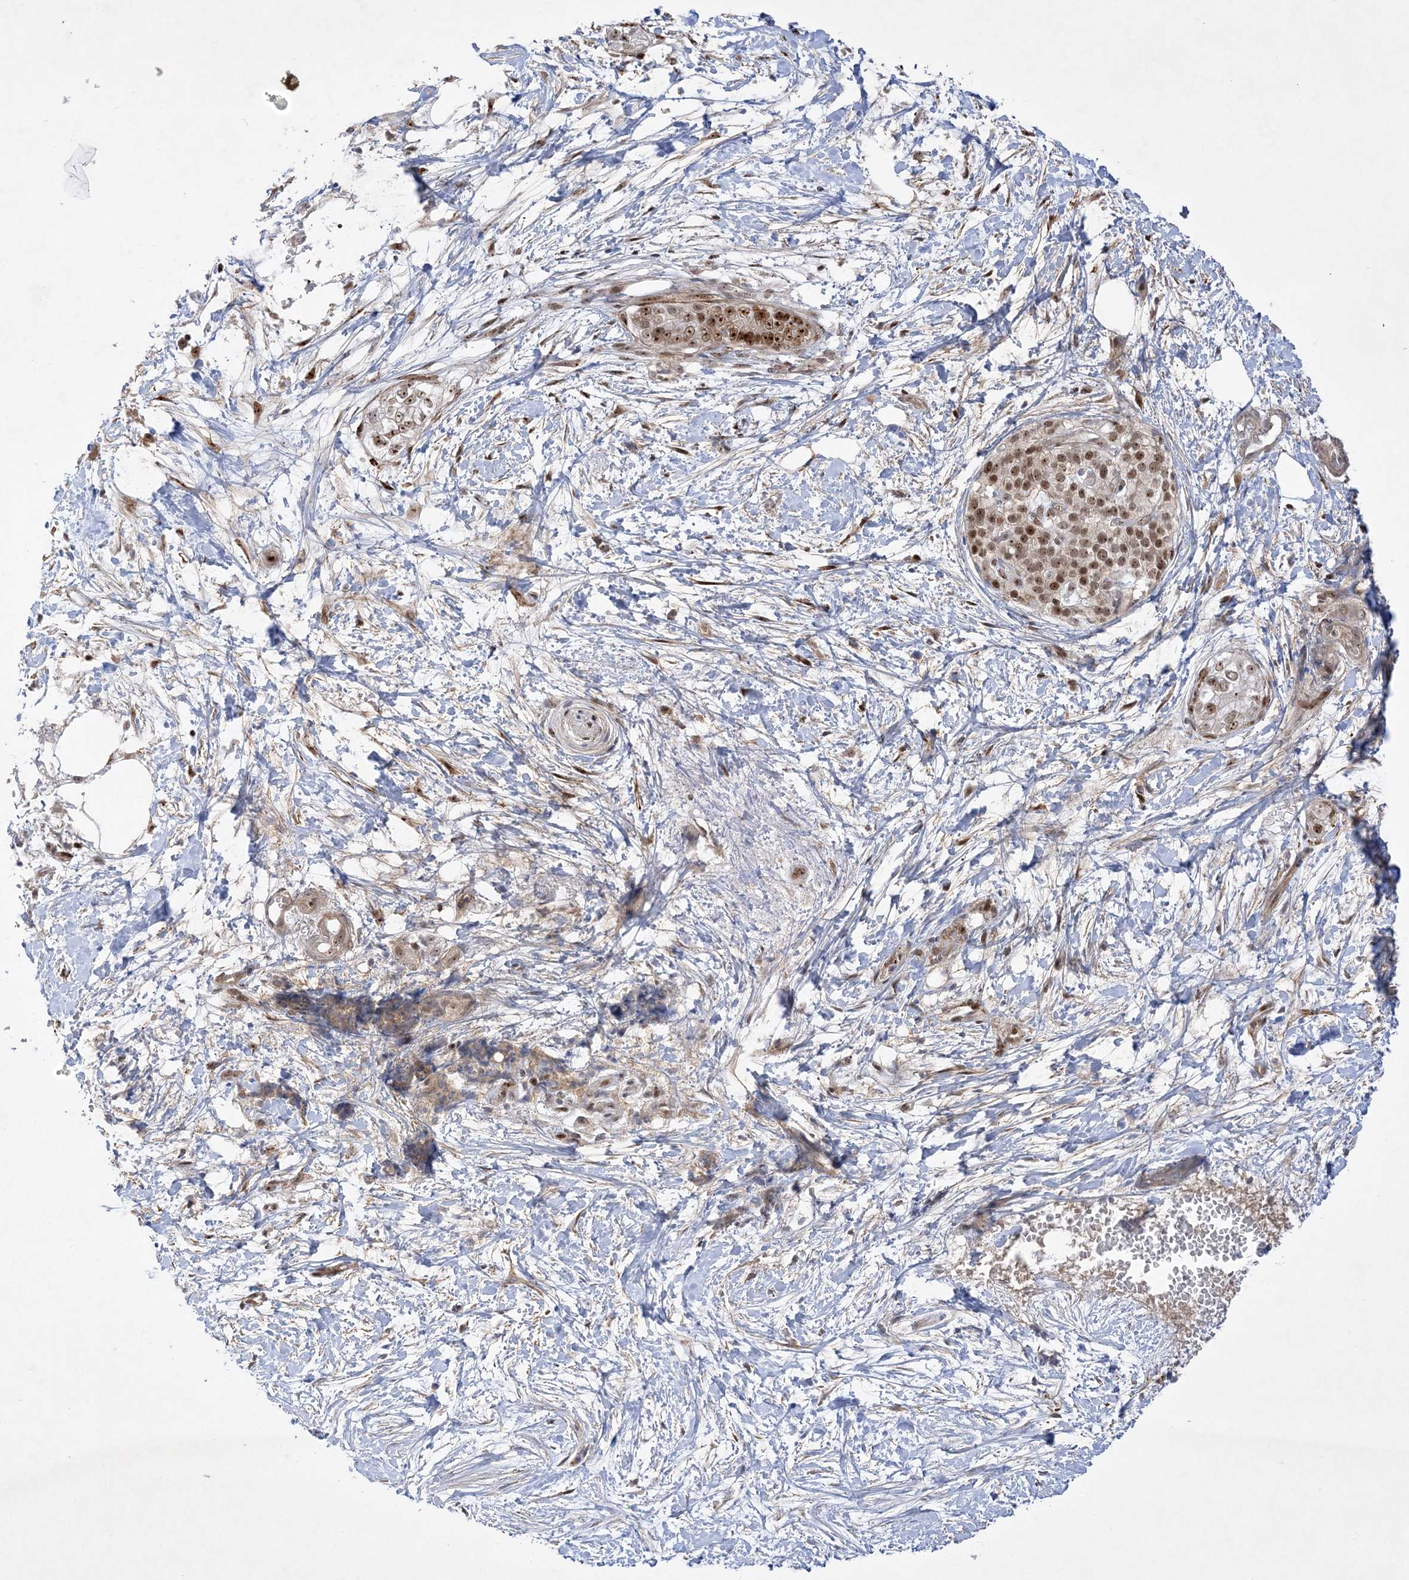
{"staining": {"intensity": "moderate", "quantity": ">75%", "location": "nuclear"}, "tissue": "pancreatic cancer", "cell_type": "Tumor cells", "image_type": "cancer", "snomed": [{"axis": "morphology", "description": "Adenocarcinoma, NOS"}, {"axis": "topography", "description": "Pancreas"}], "caption": "A histopathology image of pancreatic cancer (adenocarcinoma) stained for a protein displays moderate nuclear brown staining in tumor cells.", "gene": "NPM3", "patient": {"sex": "male", "age": 68}}